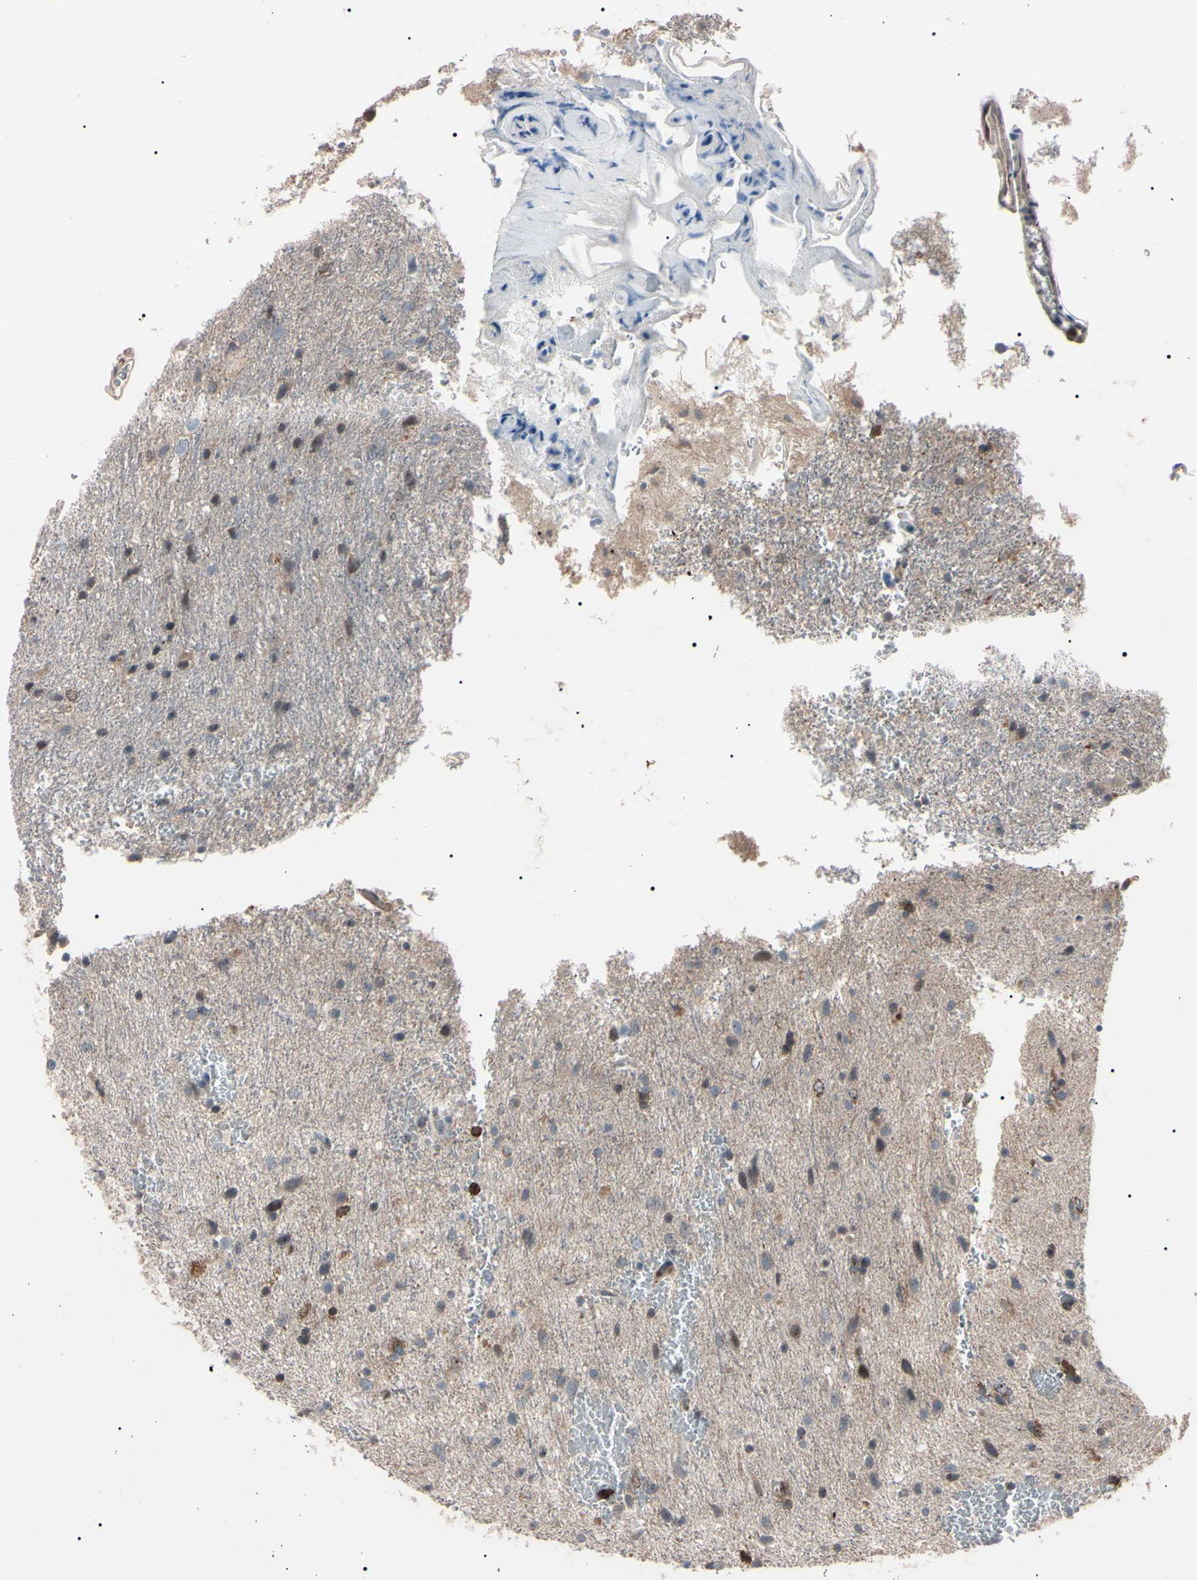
{"staining": {"intensity": "strong", "quantity": "<25%", "location": "cytoplasmic/membranous,nuclear"}, "tissue": "glioma", "cell_type": "Tumor cells", "image_type": "cancer", "snomed": [{"axis": "morphology", "description": "Glioma, malignant, Low grade"}, {"axis": "topography", "description": "Brain"}], "caption": "An immunohistochemistry micrograph of neoplastic tissue is shown. Protein staining in brown labels strong cytoplasmic/membranous and nuclear positivity in low-grade glioma (malignant) within tumor cells.", "gene": "TRAF5", "patient": {"sex": "male", "age": 77}}